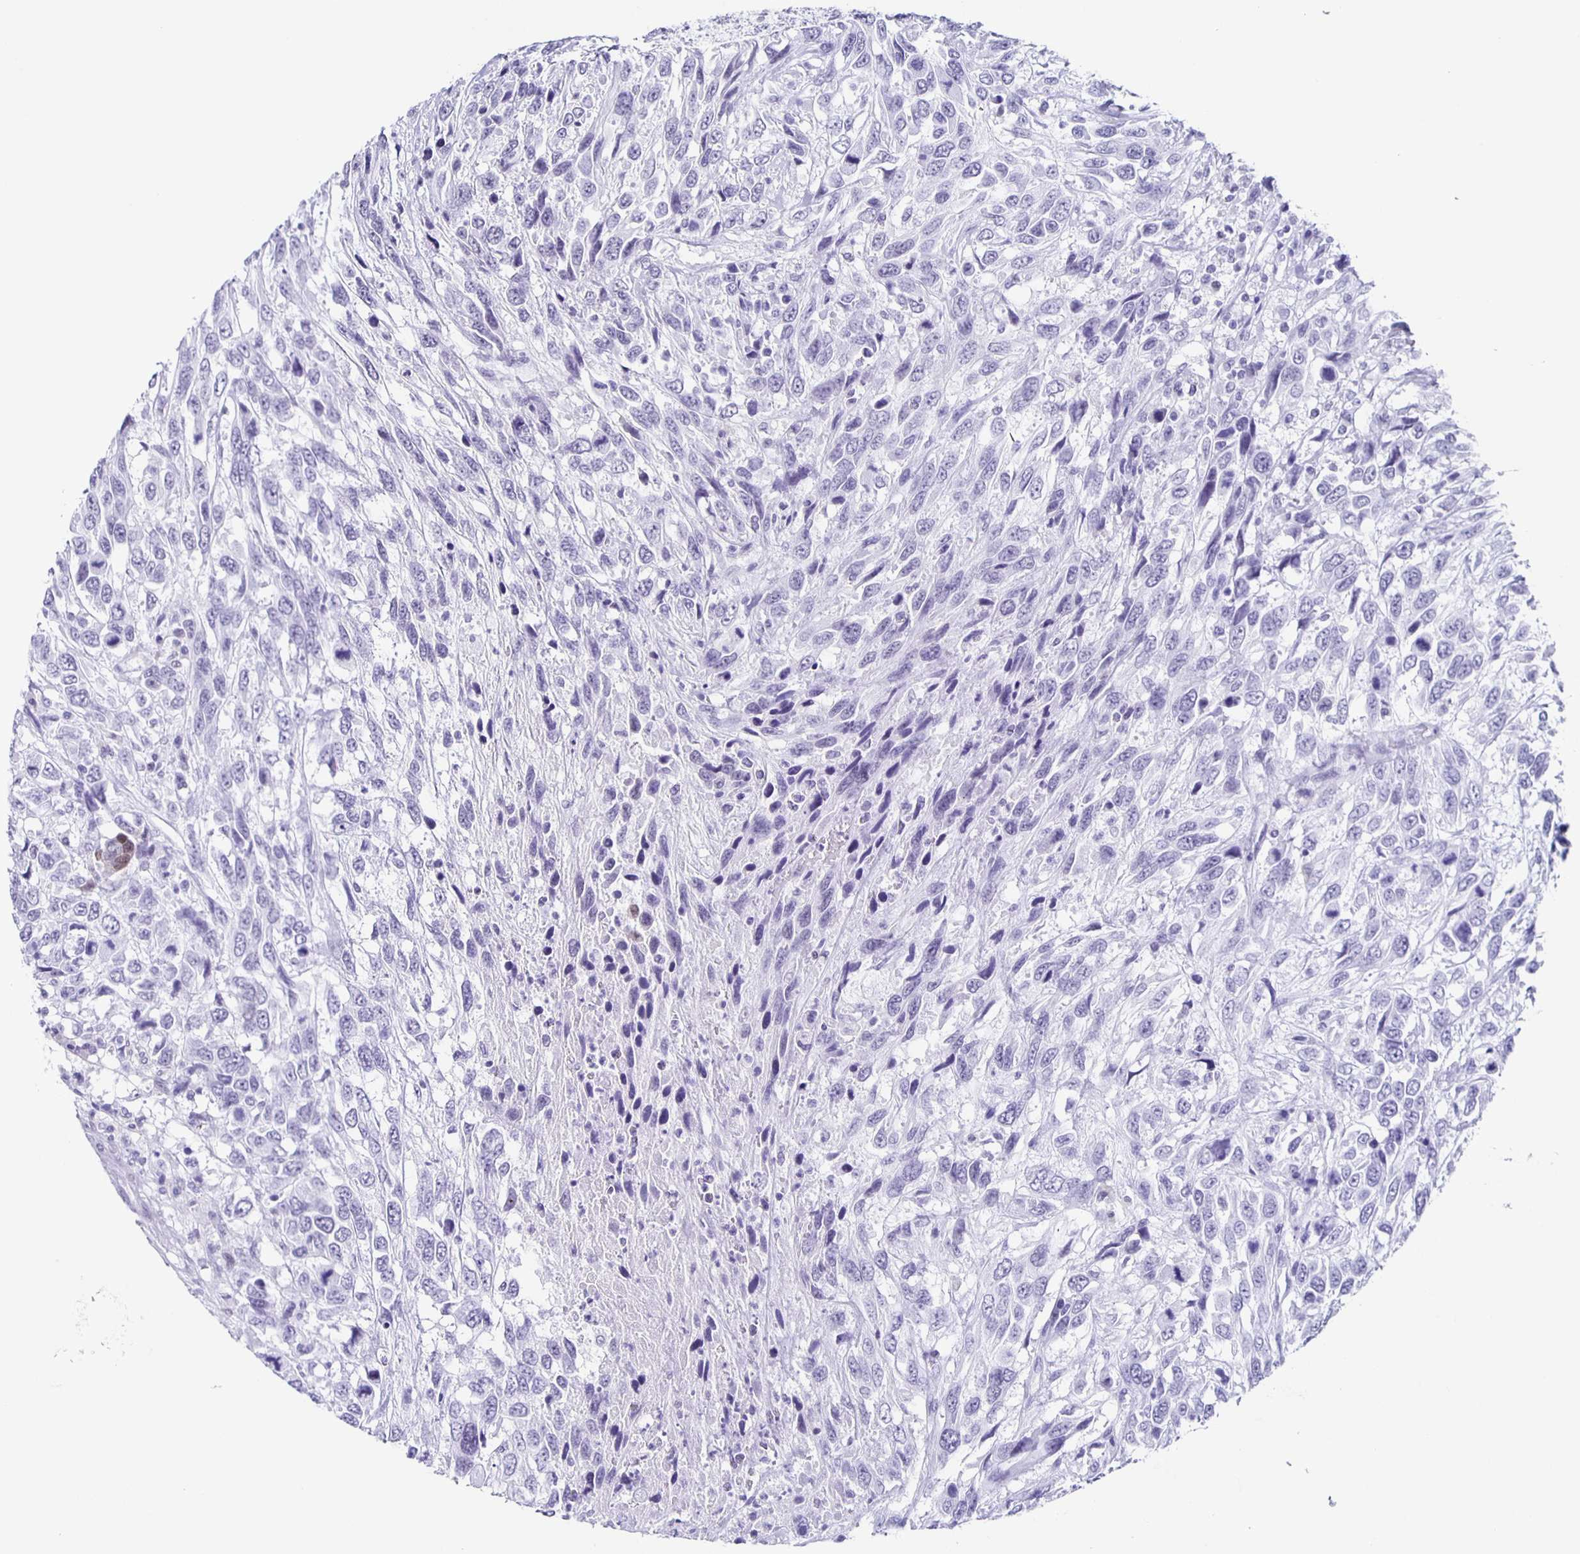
{"staining": {"intensity": "negative", "quantity": "none", "location": "none"}, "tissue": "urothelial cancer", "cell_type": "Tumor cells", "image_type": "cancer", "snomed": [{"axis": "morphology", "description": "Urothelial carcinoma, High grade"}, {"axis": "topography", "description": "Urinary bladder"}], "caption": "Urothelial cancer was stained to show a protein in brown. There is no significant expression in tumor cells. The staining is performed using DAB brown chromogen with nuclei counter-stained in using hematoxylin.", "gene": "TPPP", "patient": {"sex": "female", "age": 70}}